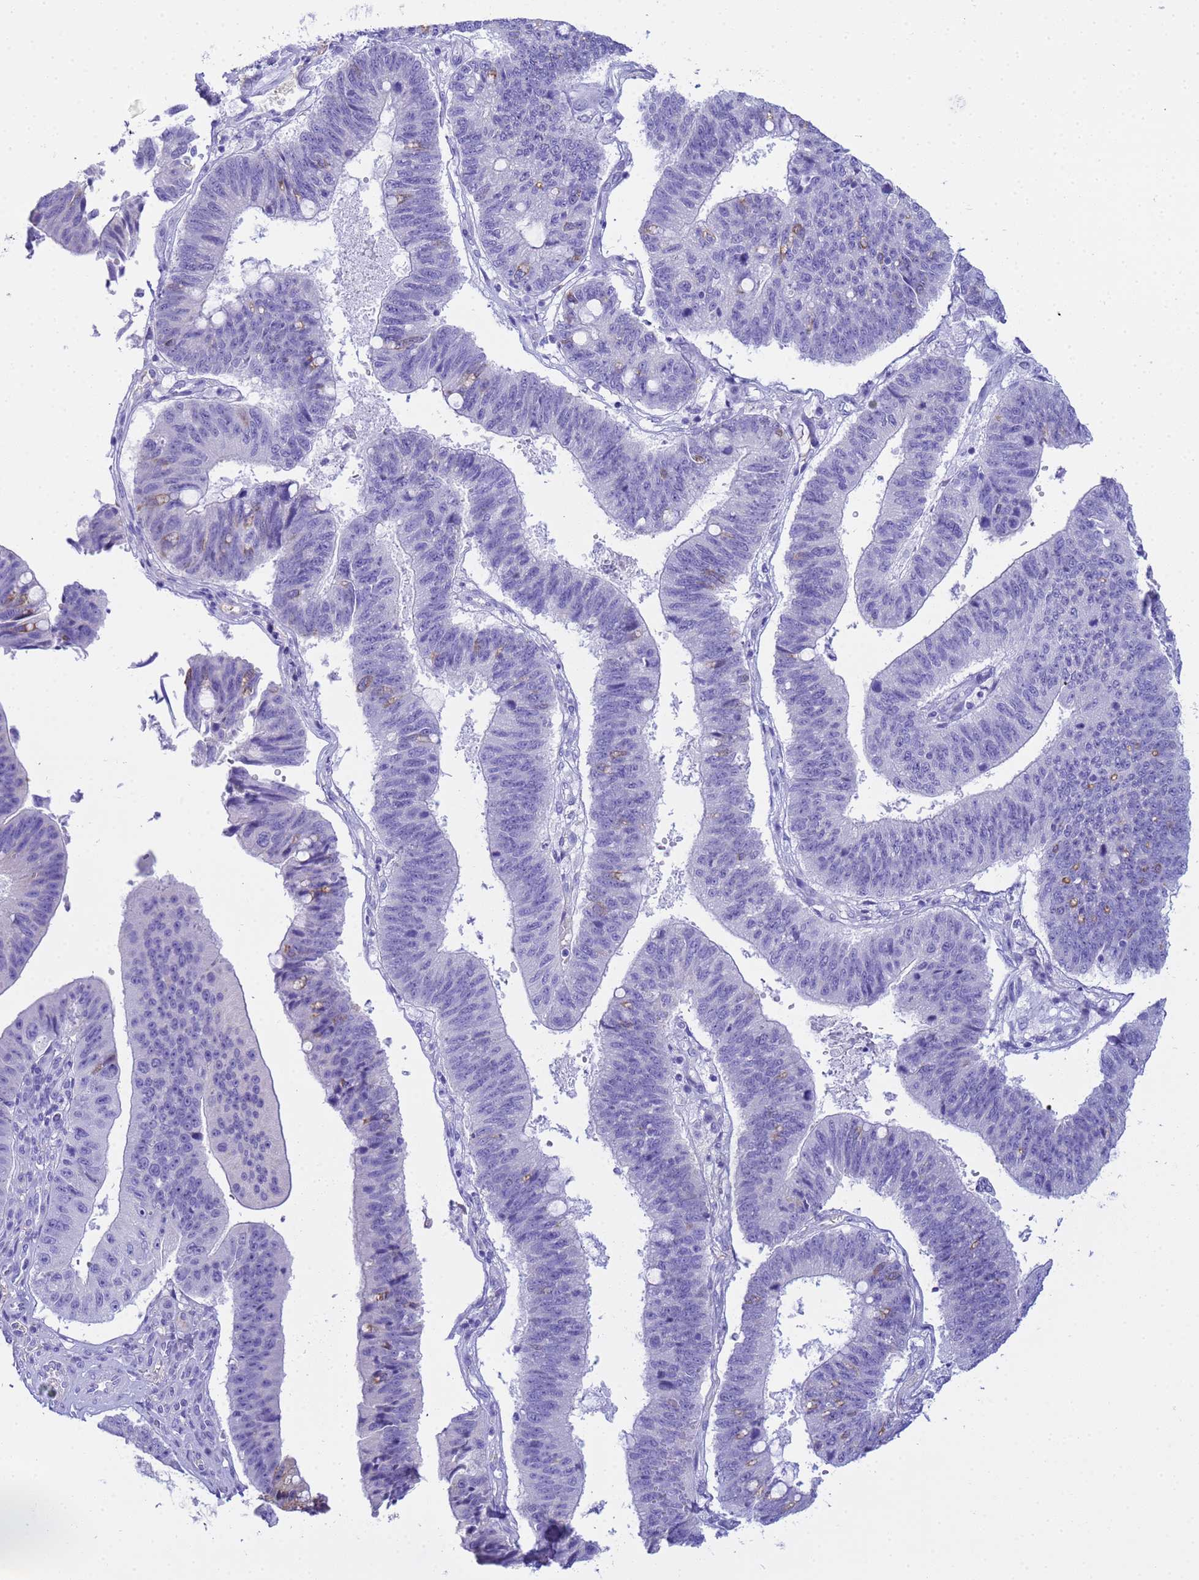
{"staining": {"intensity": "weak", "quantity": "<25%", "location": "cytoplasmic/membranous"}, "tissue": "stomach cancer", "cell_type": "Tumor cells", "image_type": "cancer", "snomed": [{"axis": "morphology", "description": "Adenocarcinoma, NOS"}, {"axis": "topography", "description": "Stomach"}], "caption": "The immunohistochemistry (IHC) histopathology image has no significant expression in tumor cells of stomach cancer tissue.", "gene": "AQP12A", "patient": {"sex": "male", "age": 59}}